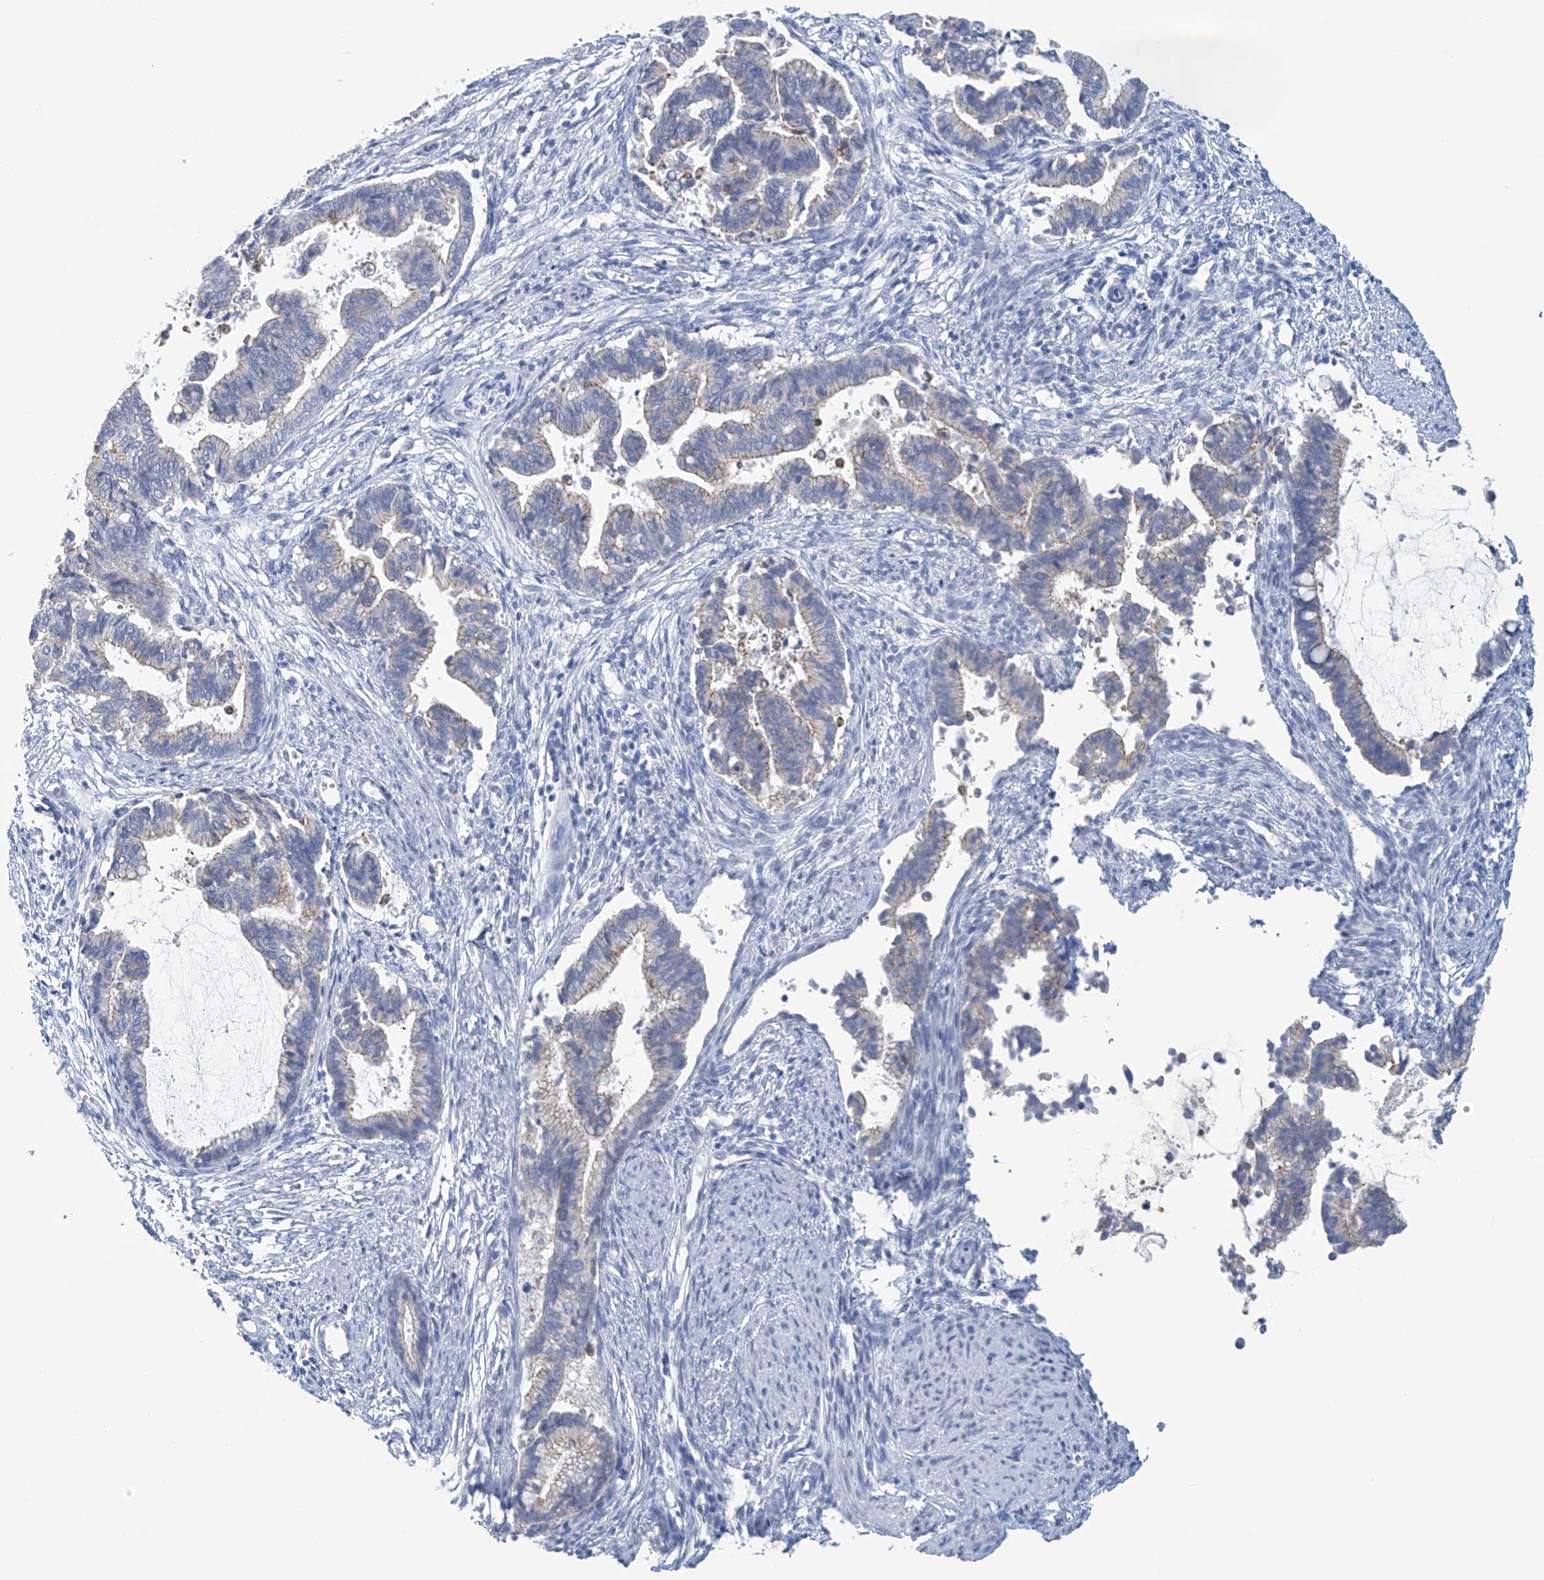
{"staining": {"intensity": "negative", "quantity": "none", "location": "none"}, "tissue": "cervical cancer", "cell_type": "Tumor cells", "image_type": "cancer", "snomed": [{"axis": "morphology", "description": "Adenocarcinoma, NOS"}, {"axis": "topography", "description": "Cervix"}], "caption": "Immunohistochemistry of cervical cancer (adenocarcinoma) shows no staining in tumor cells.", "gene": "DSP", "patient": {"sex": "female", "age": 44}}